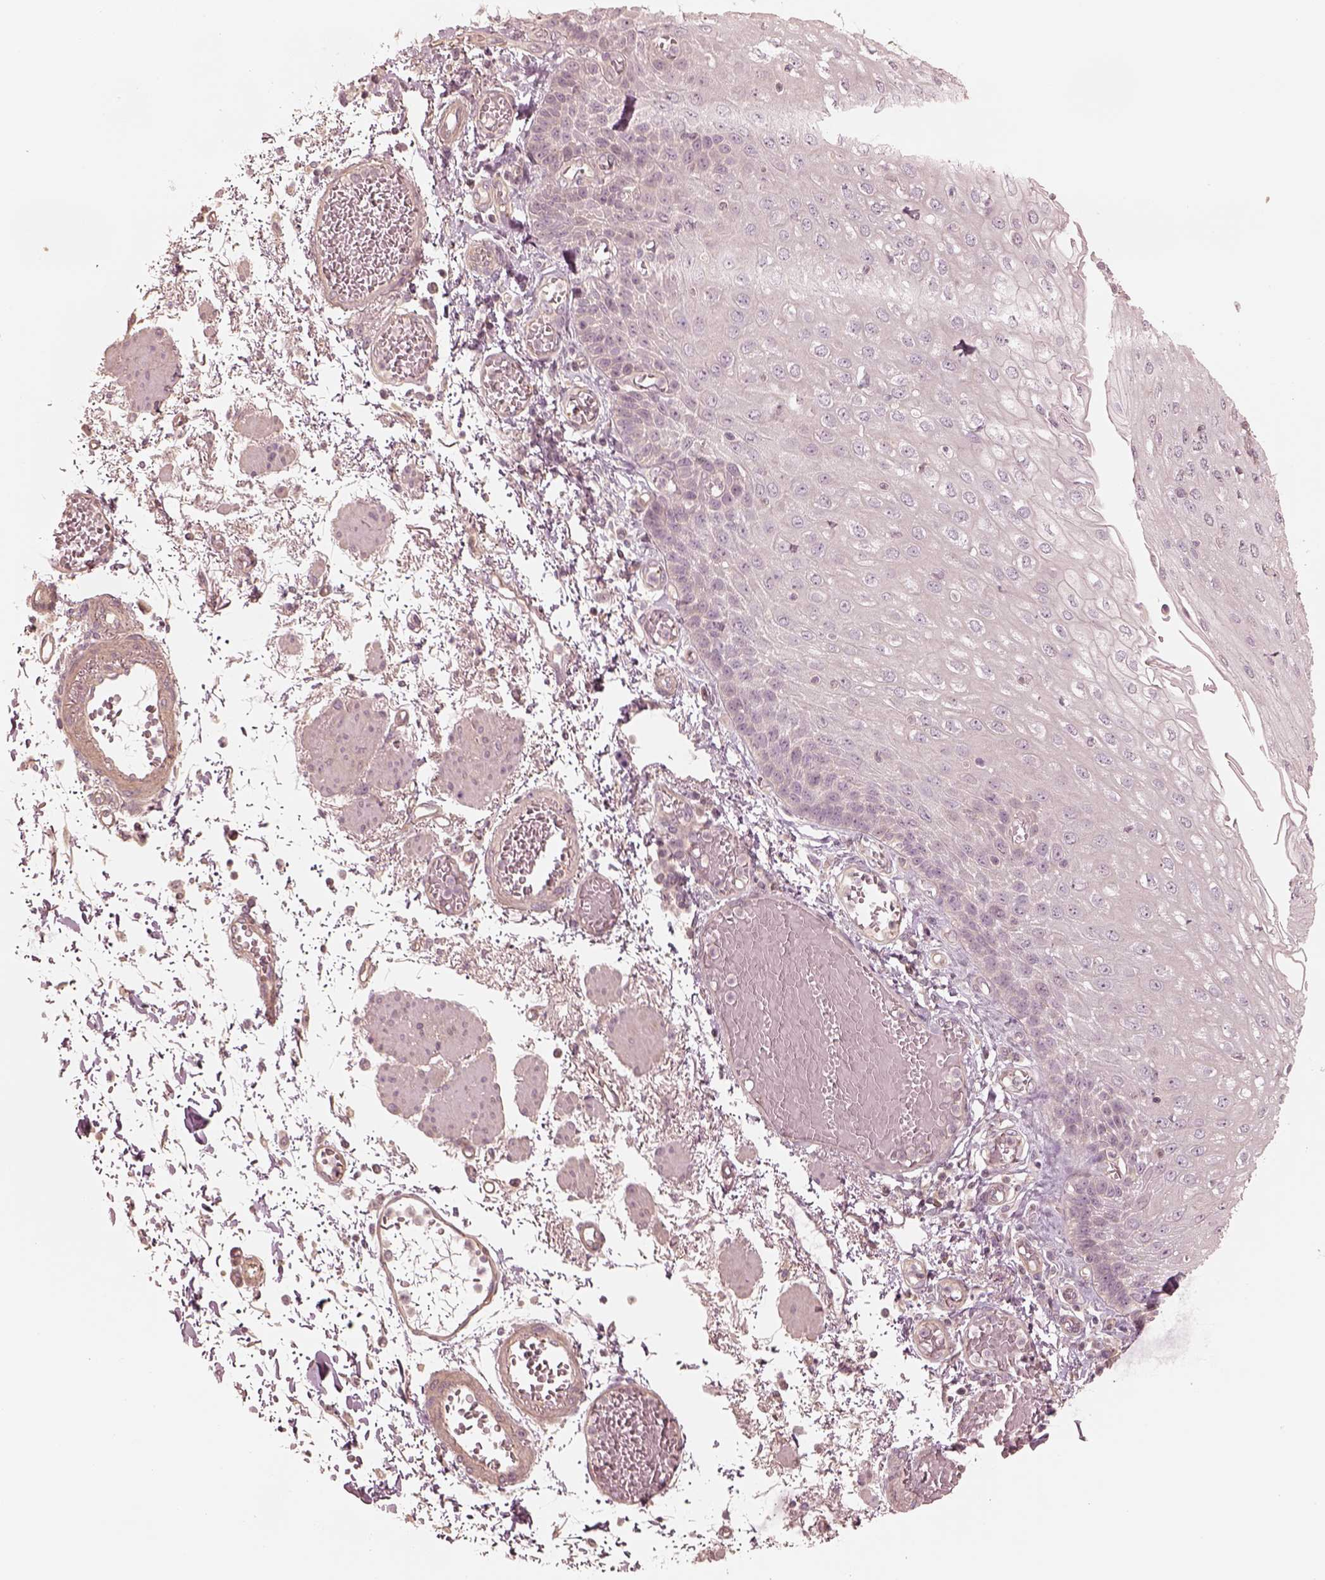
{"staining": {"intensity": "negative", "quantity": "none", "location": "none"}, "tissue": "esophagus", "cell_type": "Squamous epithelial cells", "image_type": "normal", "snomed": [{"axis": "morphology", "description": "Normal tissue, NOS"}, {"axis": "morphology", "description": "Adenocarcinoma, NOS"}, {"axis": "topography", "description": "Esophagus"}], "caption": "Squamous epithelial cells show no significant protein expression in benign esophagus.", "gene": "KIF5C", "patient": {"sex": "male", "age": 81}}